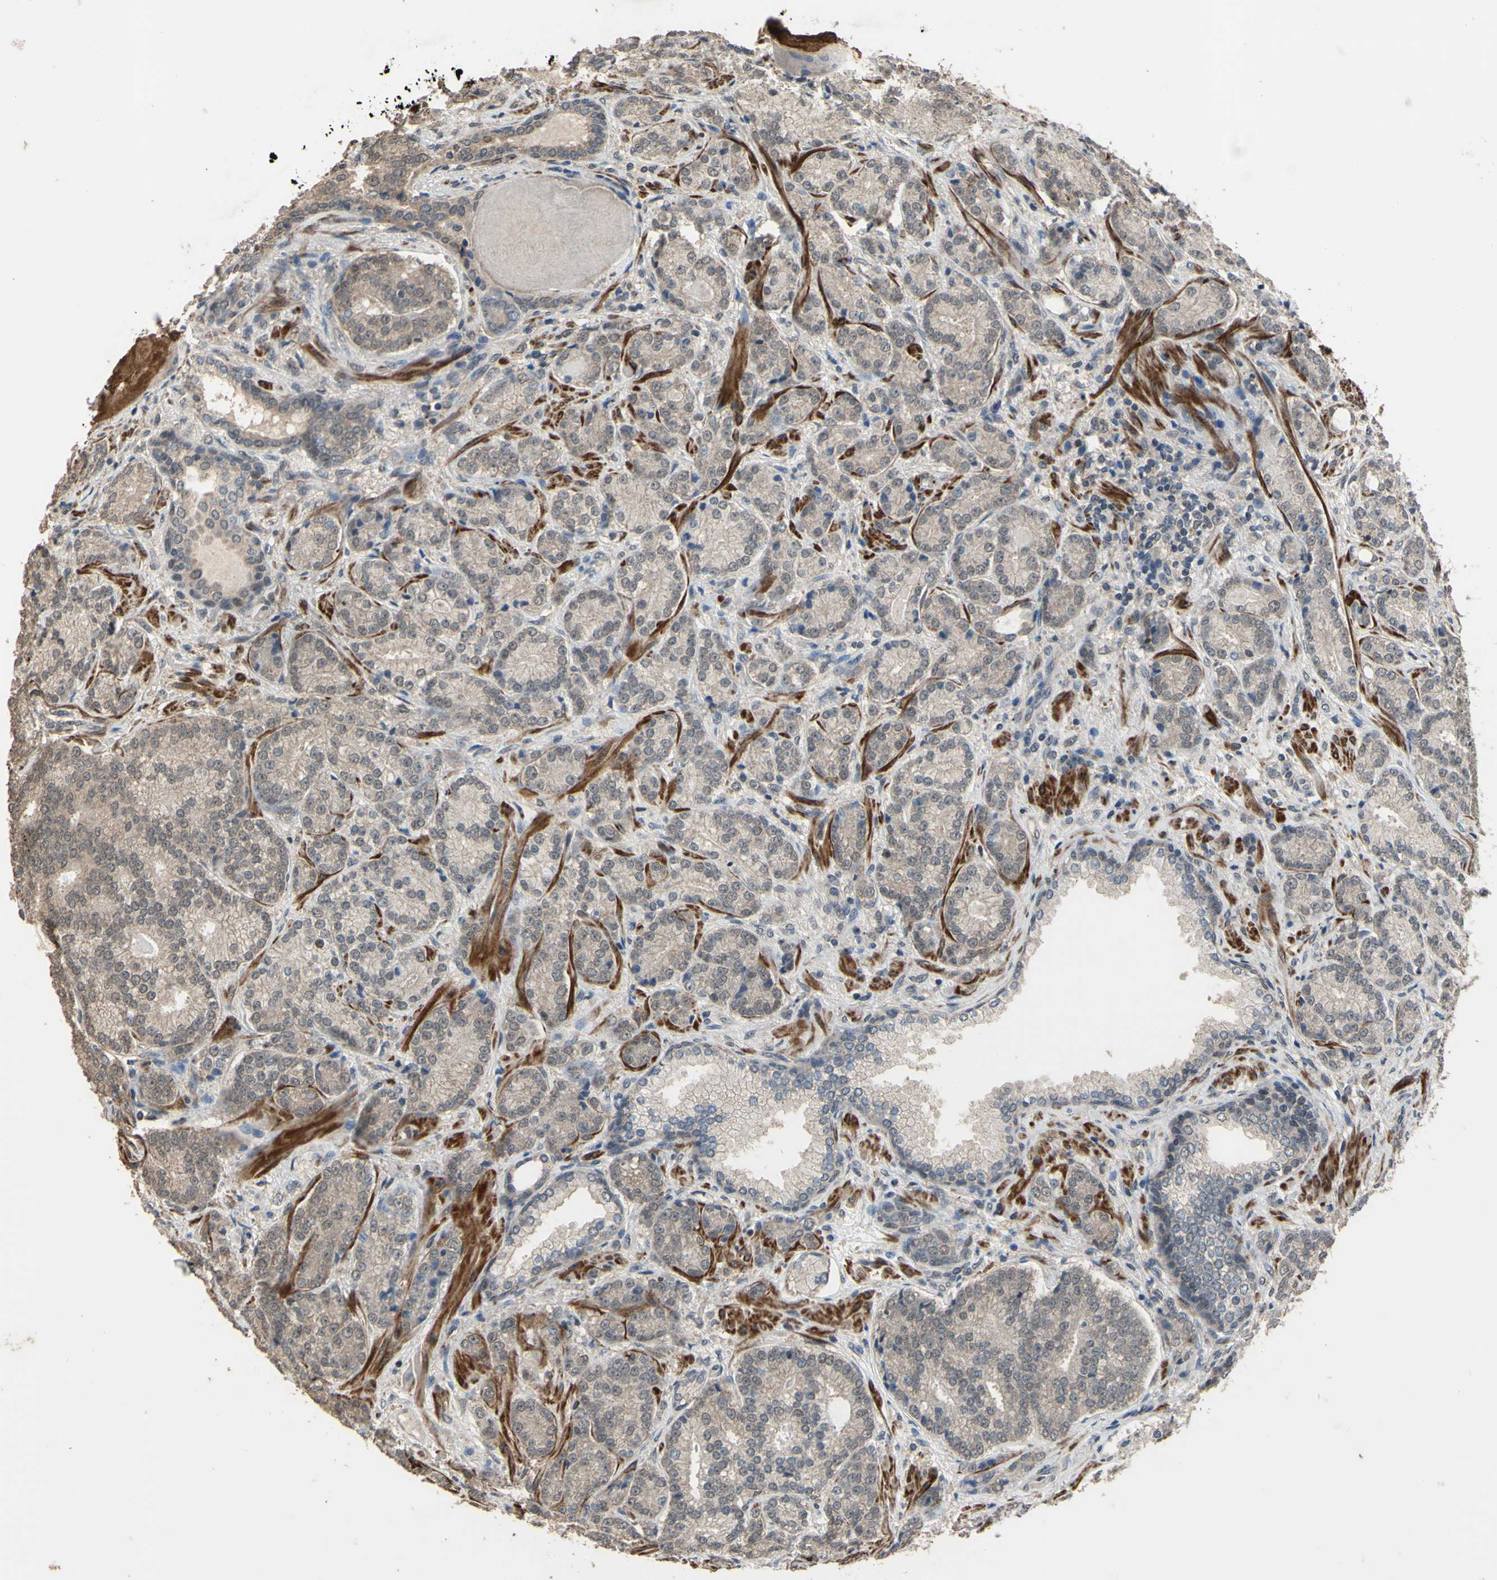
{"staining": {"intensity": "weak", "quantity": "<25%", "location": "cytoplasmic/membranous"}, "tissue": "prostate cancer", "cell_type": "Tumor cells", "image_type": "cancer", "snomed": [{"axis": "morphology", "description": "Adenocarcinoma, High grade"}, {"axis": "topography", "description": "Prostate"}], "caption": "A photomicrograph of human prostate cancer is negative for staining in tumor cells.", "gene": "ZNF174", "patient": {"sex": "male", "age": 61}}